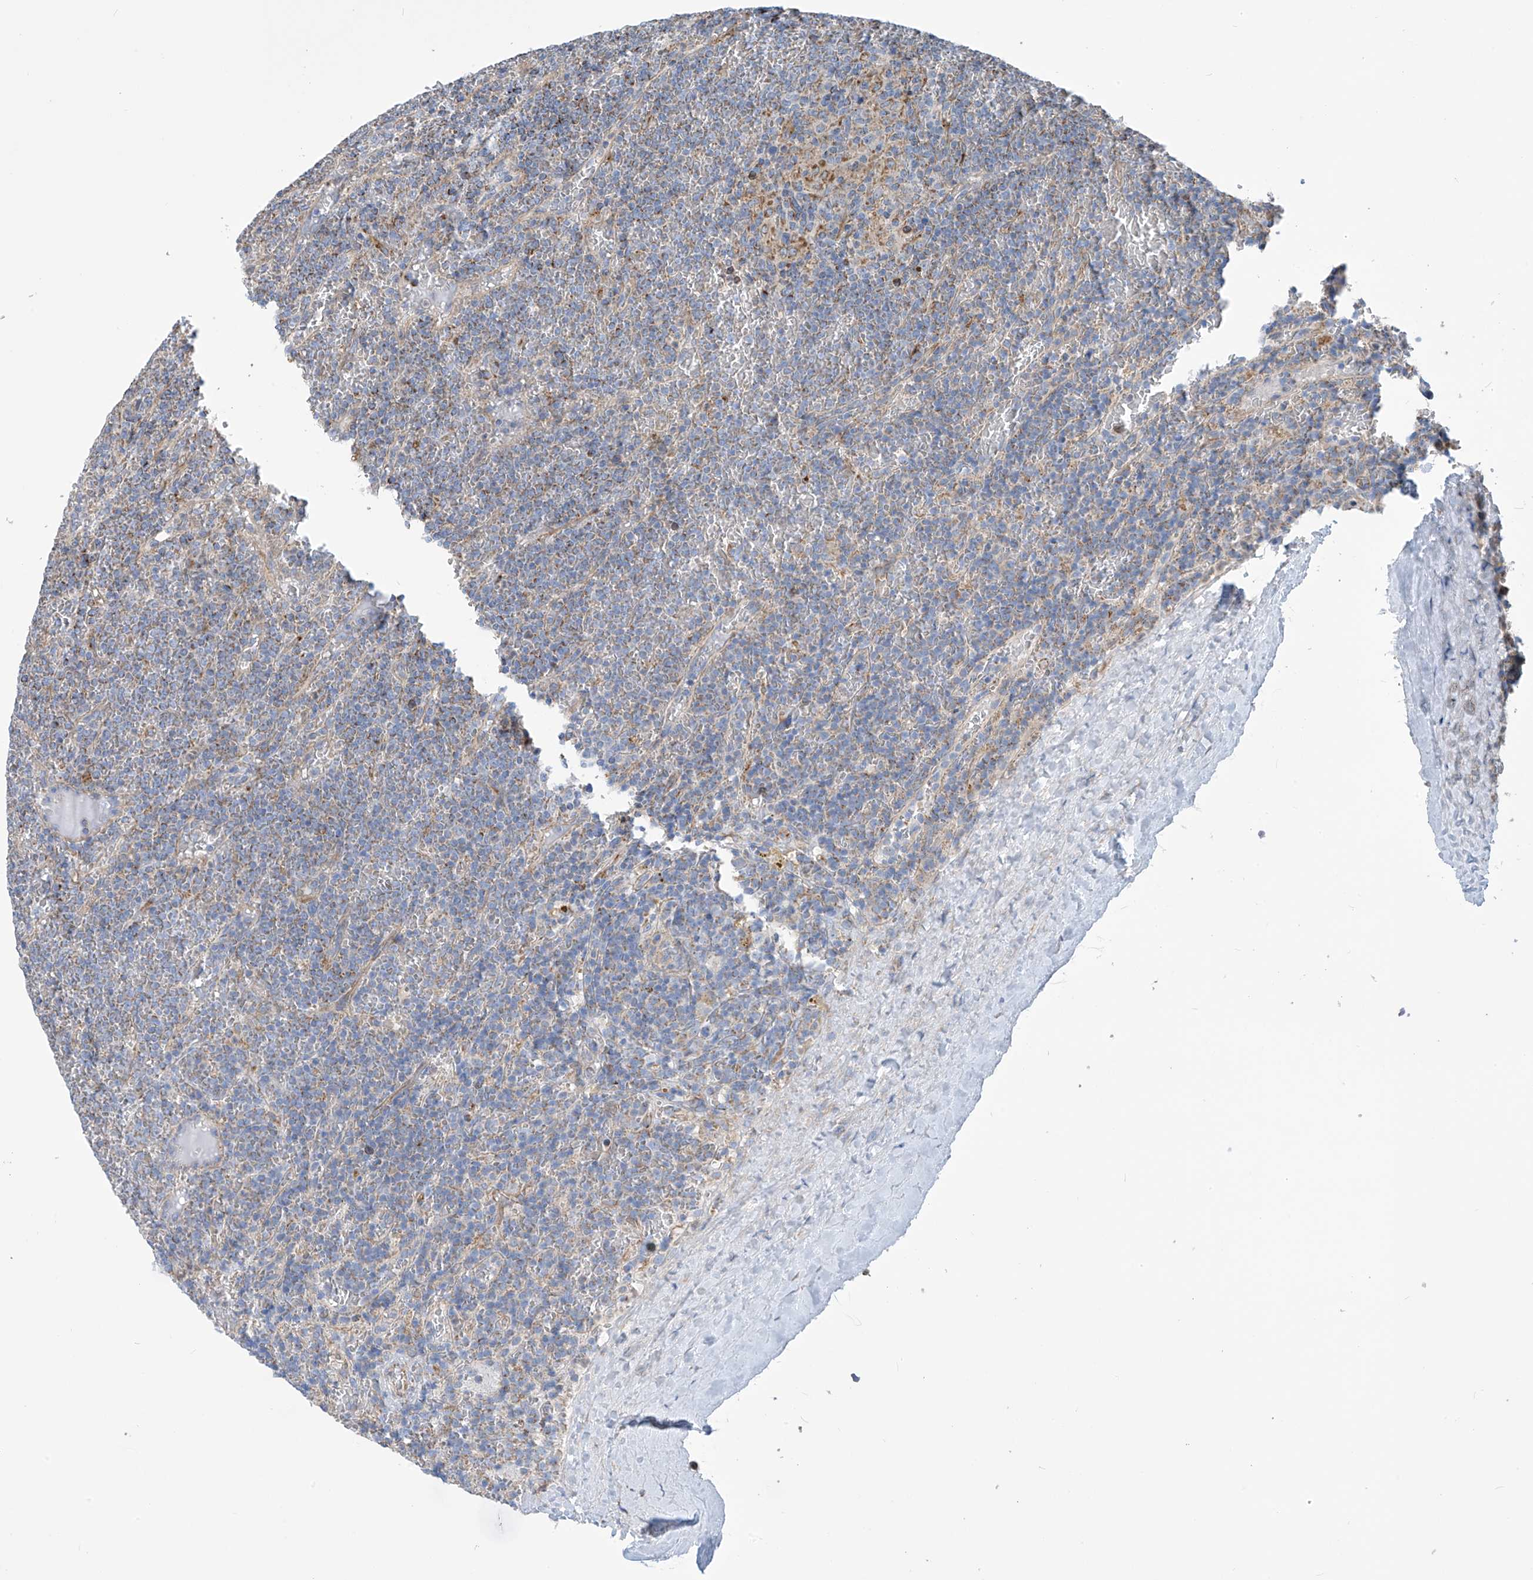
{"staining": {"intensity": "negative", "quantity": "none", "location": "none"}, "tissue": "lymphoma", "cell_type": "Tumor cells", "image_type": "cancer", "snomed": [{"axis": "morphology", "description": "Malignant lymphoma, non-Hodgkin's type, Low grade"}, {"axis": "topography", "description": "Spleen"}], "caption": "Image shows no significant protein staining in tumor cells of malignant lymphoma, non-Hodgkin's type (low-grade). Brightfield microscopy of immunohistochemistry stained with DAB (3,3'-diaminobenzidine) (brown) and hematoxylin (blue), captured at high magnification.", "gene": "EIF5B", "patient": {"sex": "female", "age": 19}}